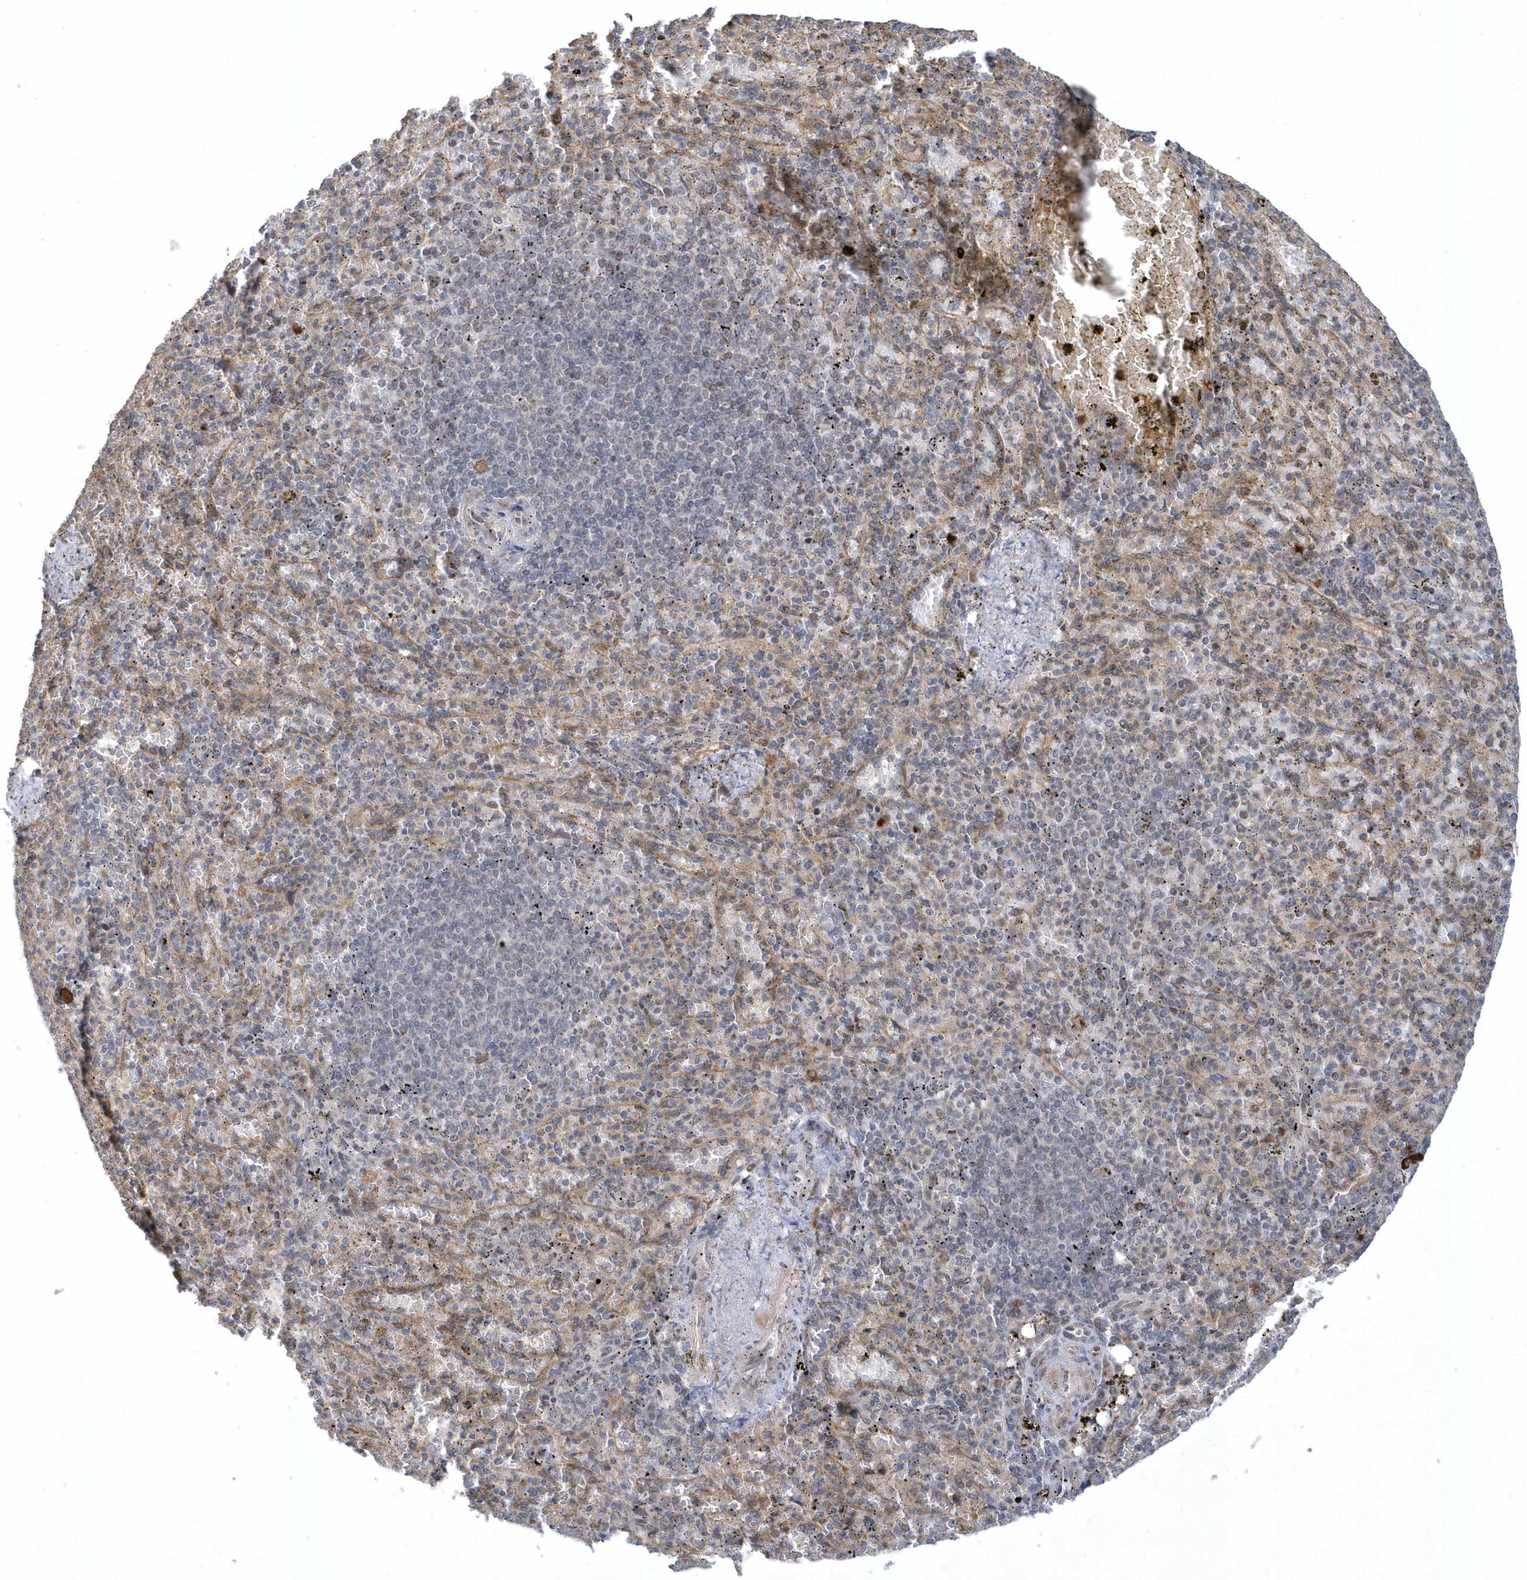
{"staining": {"intensity": "negative", "quantity": "none", "location": "none"}, "tissue": "spleen", "cell_type": "Cells in red pulp", "image_type": "normal", "snomed": [{"axis": "morphology", "description": "Normal tissue, NOS"}, {"axis": "topography", "description": "Spleen"}], "caption": "High magnification brightfield microscopy of unremarkable spleen stained with DAB (3,3'-diaminobenzidine) (brown) and counterstained with hematoxylin (blue): cells in red pulp show no significant expression. (DAB (3,3'-diaminobenzidine) immunohistochemistry (IHC), high magnification).", "gene": "TRAIP", "patient": {"sex": "female", "age": 74}}